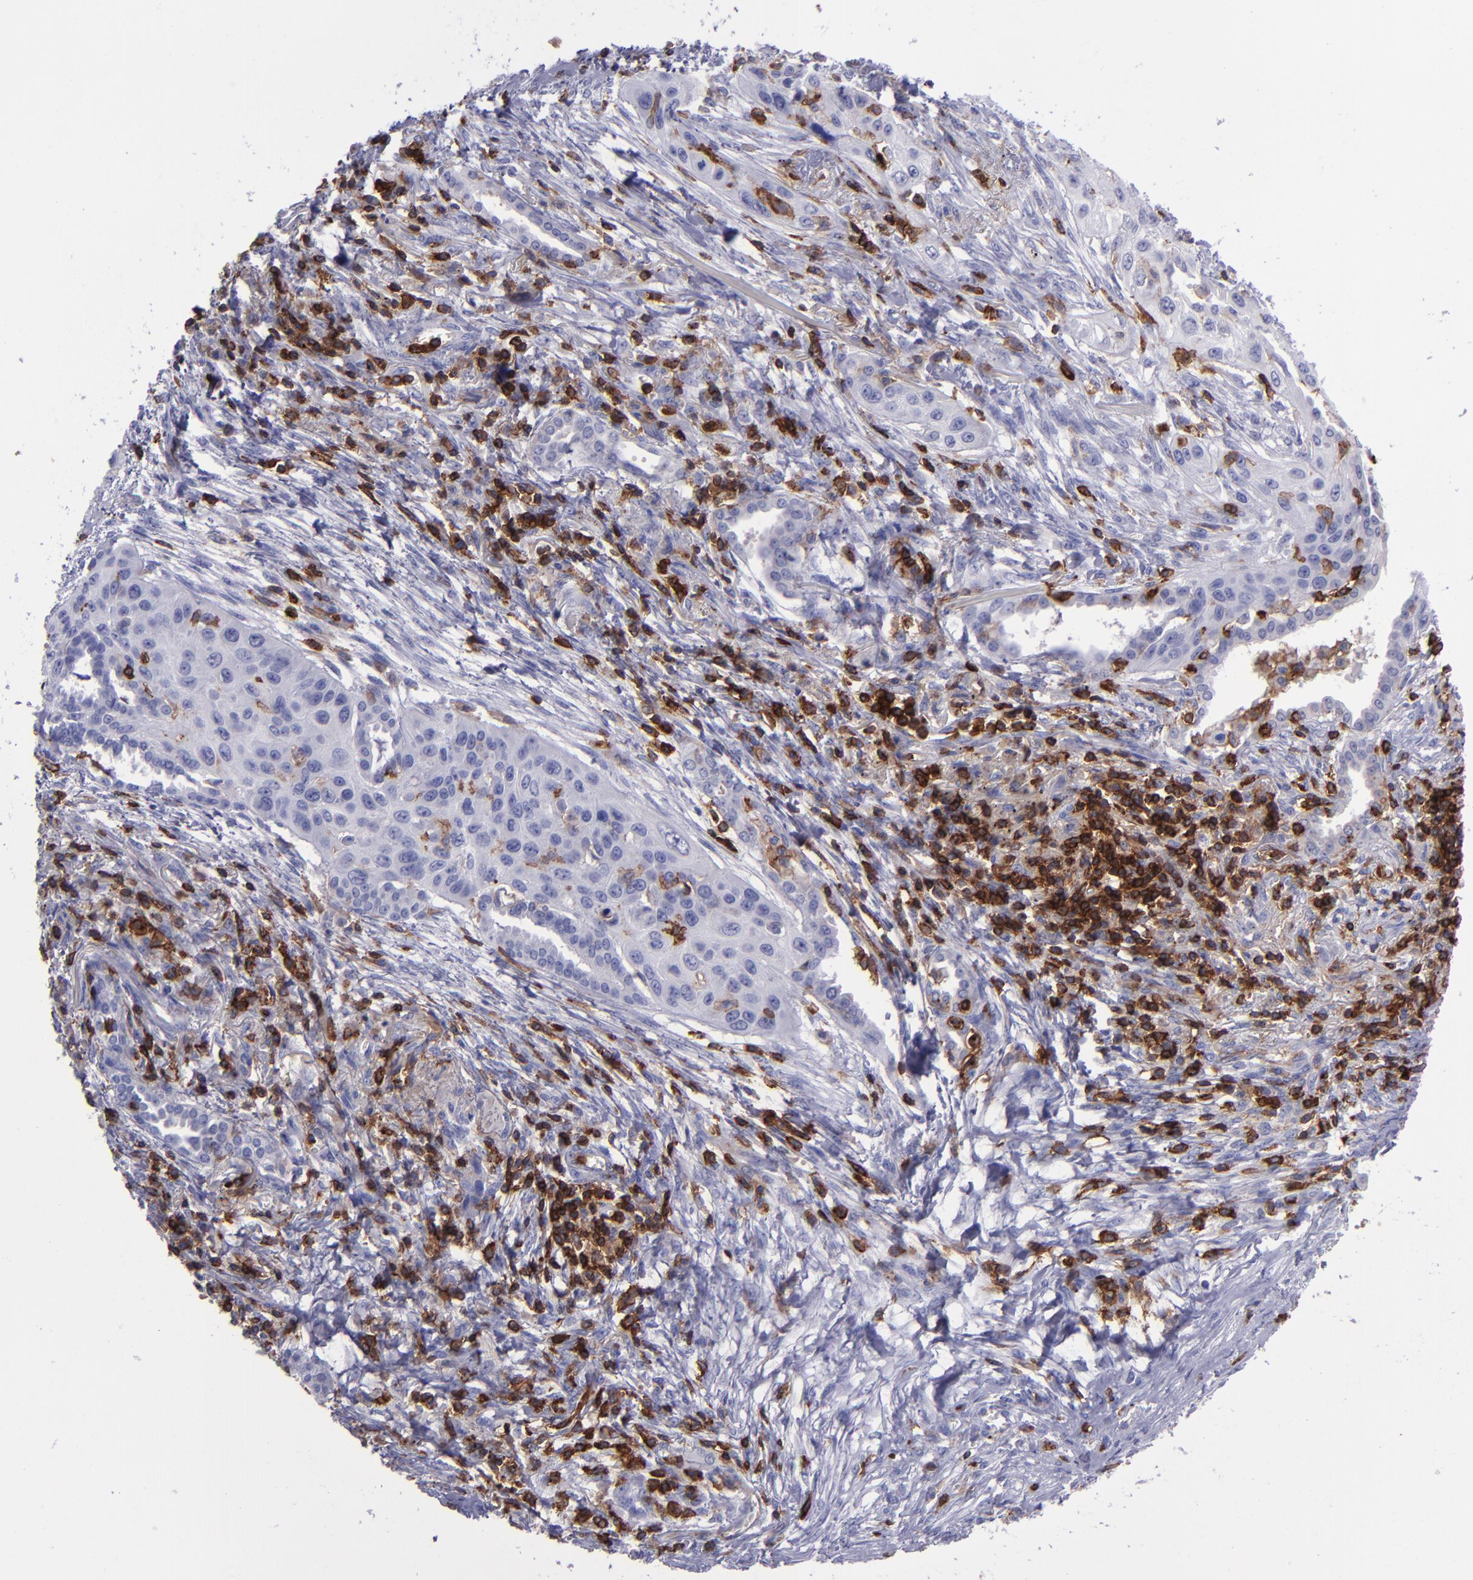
{"staining": {"intensity": "weak", "quantity": "<25%", "location": "cytoplasmic/membranous"}, "tissue": "lung cancer", "cell_type": "Tumor cells", "image_type": "cancer", "snomed": [{"axis": "morphology", "description": "Squamous cell carcinoma, NOS"}, {"axis": "topography", "description": "Lung"}], "caption": "This is a photomicrograph of IHC staining of lung cancer (squamous cell carcinoma), which shows no expression in tumor cells. (Immunohistochemistry (ihc), brightfield microscopy, high magnification).", "gene": "ICAM3", "patient": {"sex": "male", "age": 71}}